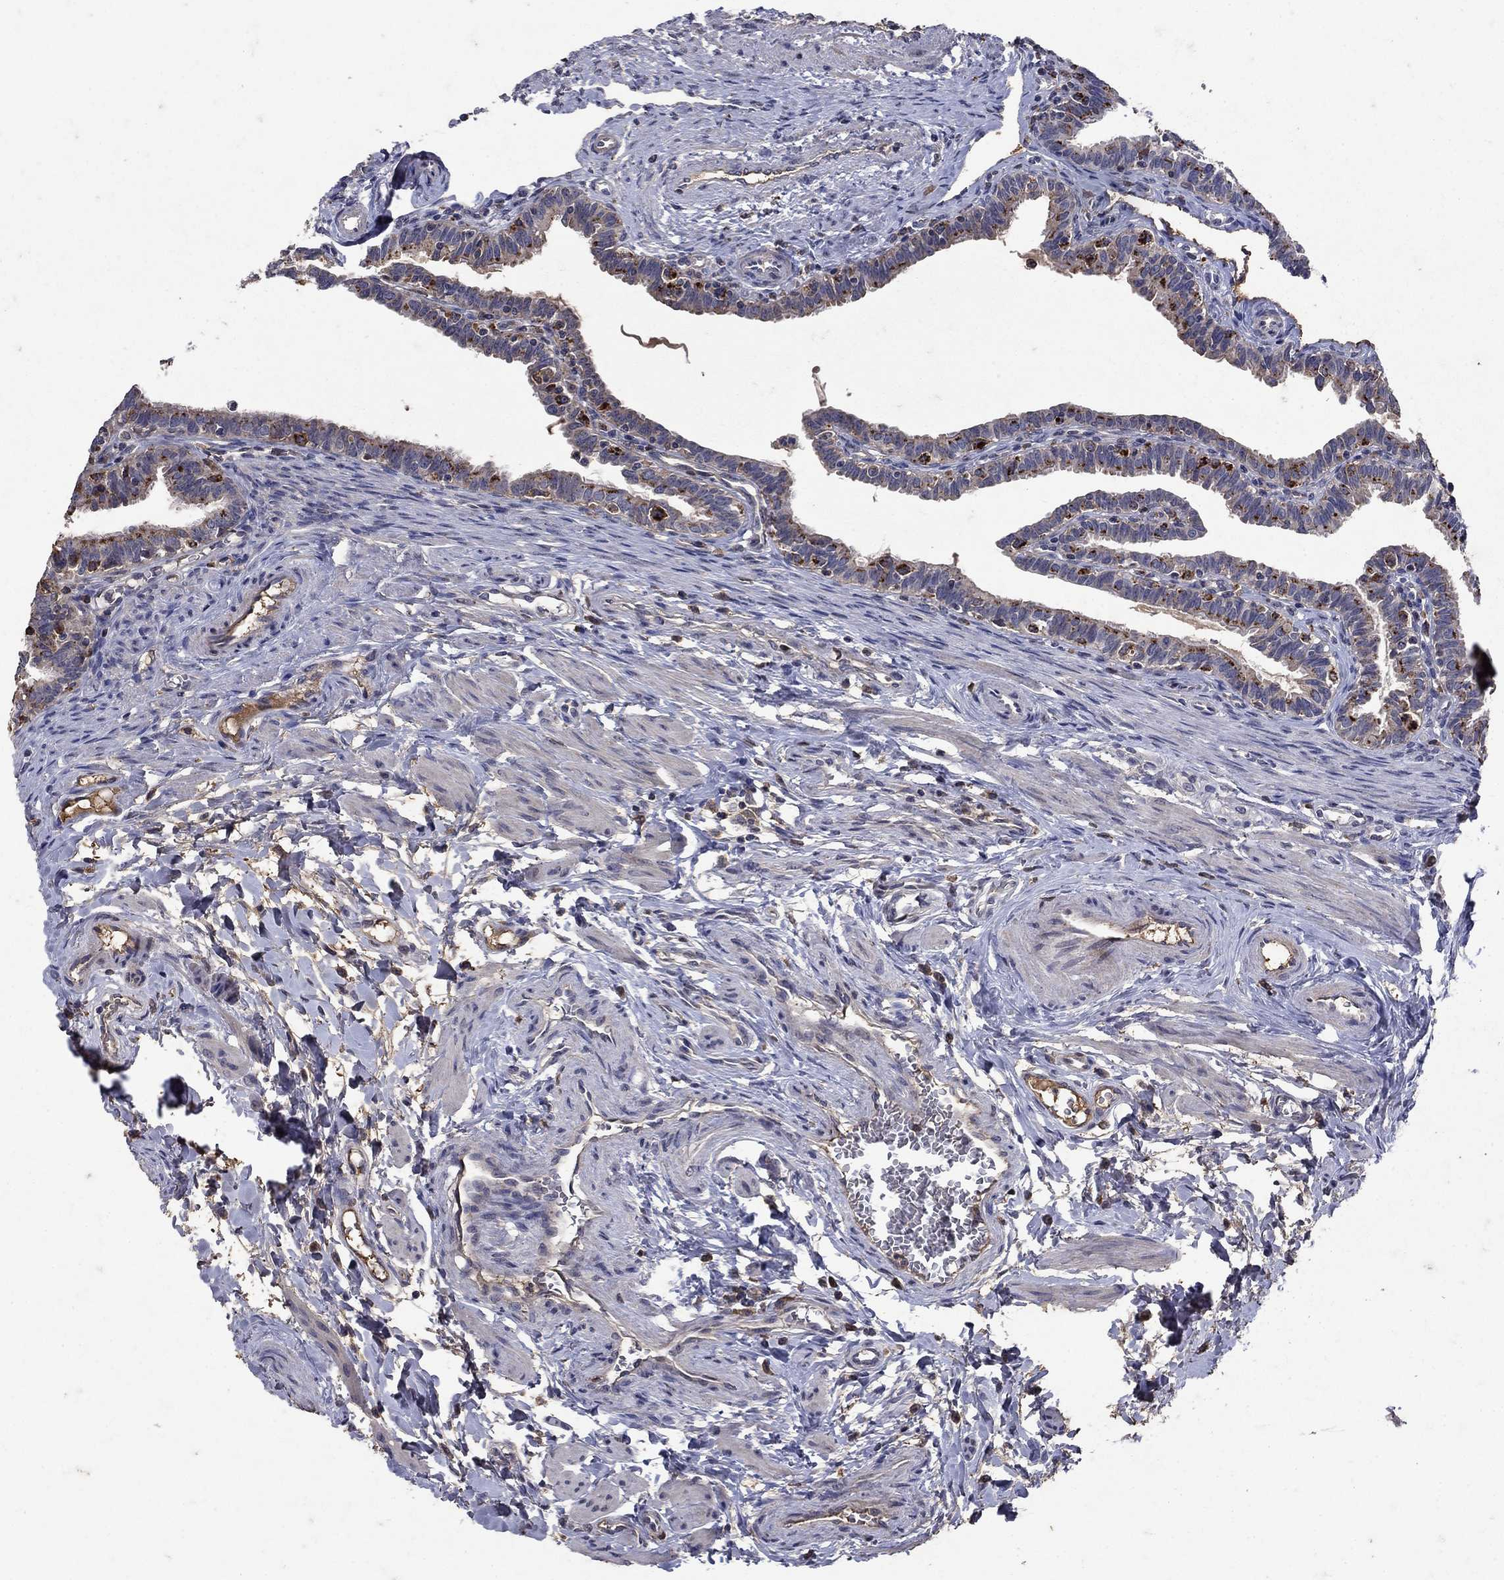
{"staining": {"intensity": "strong", "quantity": "<25%", "location": "cytoplasmic/membranous"}, "tissue": "fallopian tube", "cell_type": "Glandular cells", "image_type": "normal", "snomed": [{"axis": "morphology", "description": "Normal tissue, NOS"}, {"axis": "topography", "description": "Fallopian tube"}], "caption": "Immunohistochemical staining of unremarkable fallopian tube demonstrates medium levels of strong cytoplasmic/membranous positivity in approximately <25% of glandular cells.", "gene": "NPC2", "patient": {"sex": "female", "age": 36}}